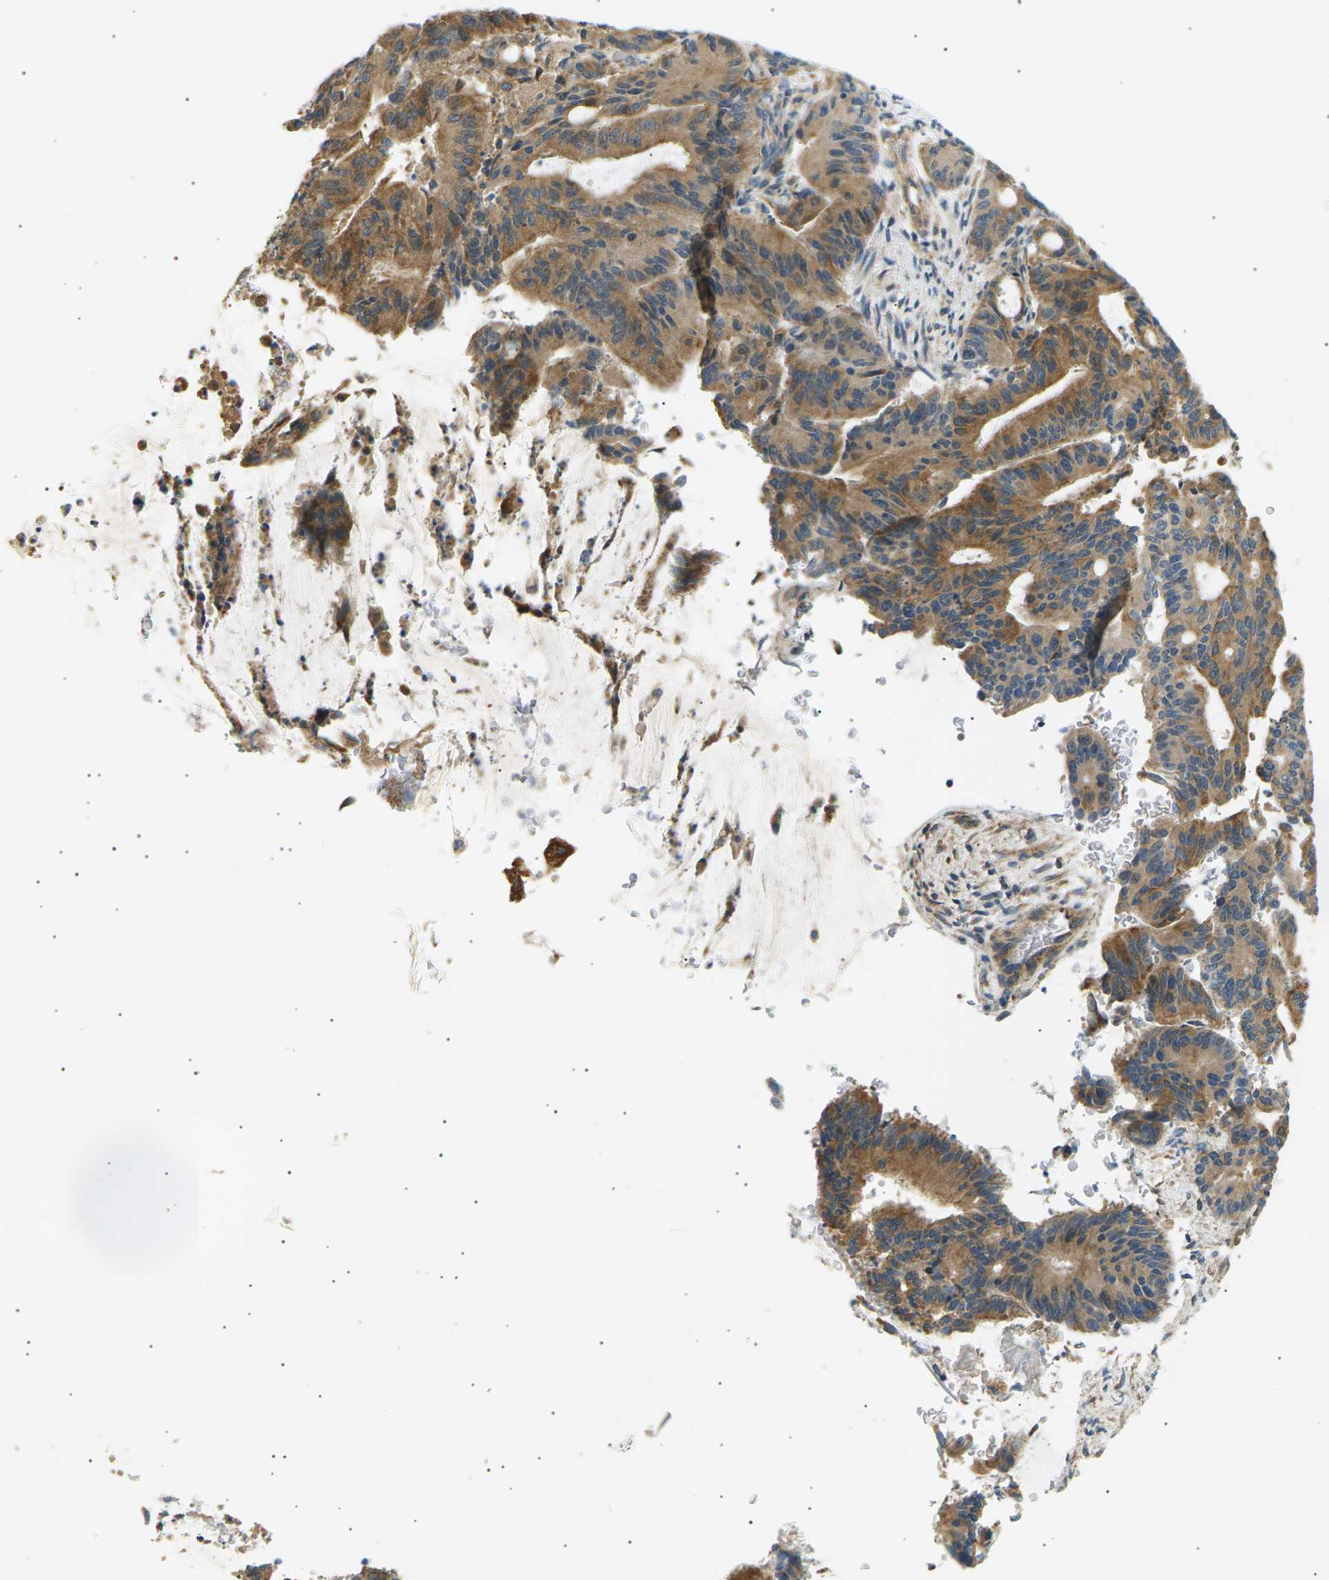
{"staining": {"intensity": "moderate", "quantity": ">75%", "location": "cytoplasmic/membranous"}, "tissue": "liver cancer", "cell_type": "Tumor cells", "image_type": "cancer", "snomed": [{"axis": "morphology", "description": "Cholangiocarcinoma"}, {"axis": "topography", "description": "Liver"}], "caption": "The histopathology image shows immunohistochemical staining of cholangiocarcinoma (liver). There is moderate cytoplasmic/membranous expression is appreciated in about >75% of tumor cells.", "gene": "TBC1D8", "patient": {"sex": "female", "age": 73}}